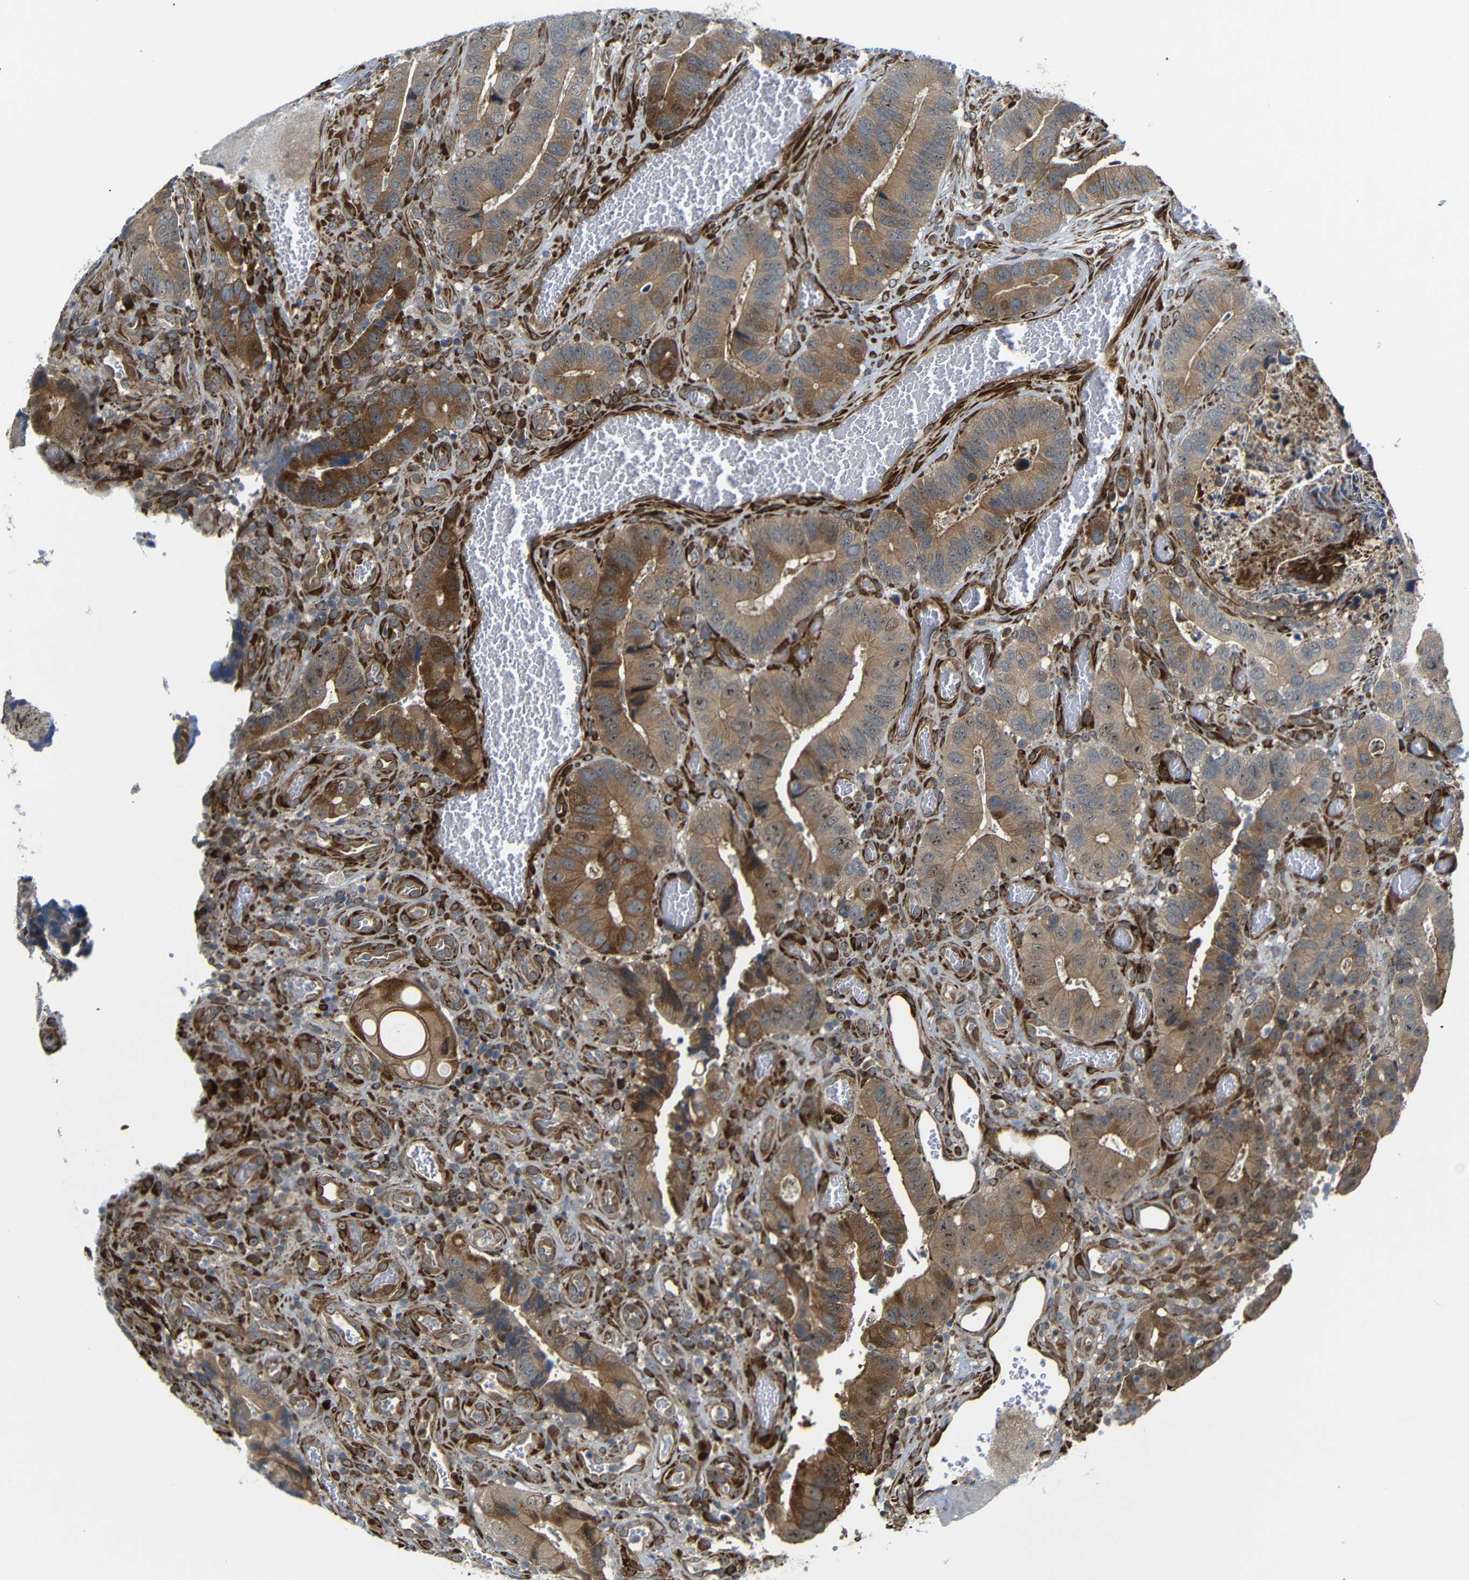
{"staining": {"intensity": "moderate", "quantity": ">75%", "location": "cytoplasmic/membranous"}, "tissue": "colorectal cancer", "cell_type": "Tumor cells", "image_type": "cancer", "snomed": [{"axis": "morphology", "description": "Adenocarcinoma, NOS"}, {"axis": "topography", "description": "Colon"}], "caption": "Immunohistochemistry (IHC) image of neoplastic tissue: colorectal cancer stained using immunohistochemistry shows medium levels of moderate protein expression localized specifically in the cytoplasmic/membranous of tumor cells, appearing as a cytoplasmic/membranous brown color.", "gene": "P3H2", "patient": {"sex": "male", "age": 72}}